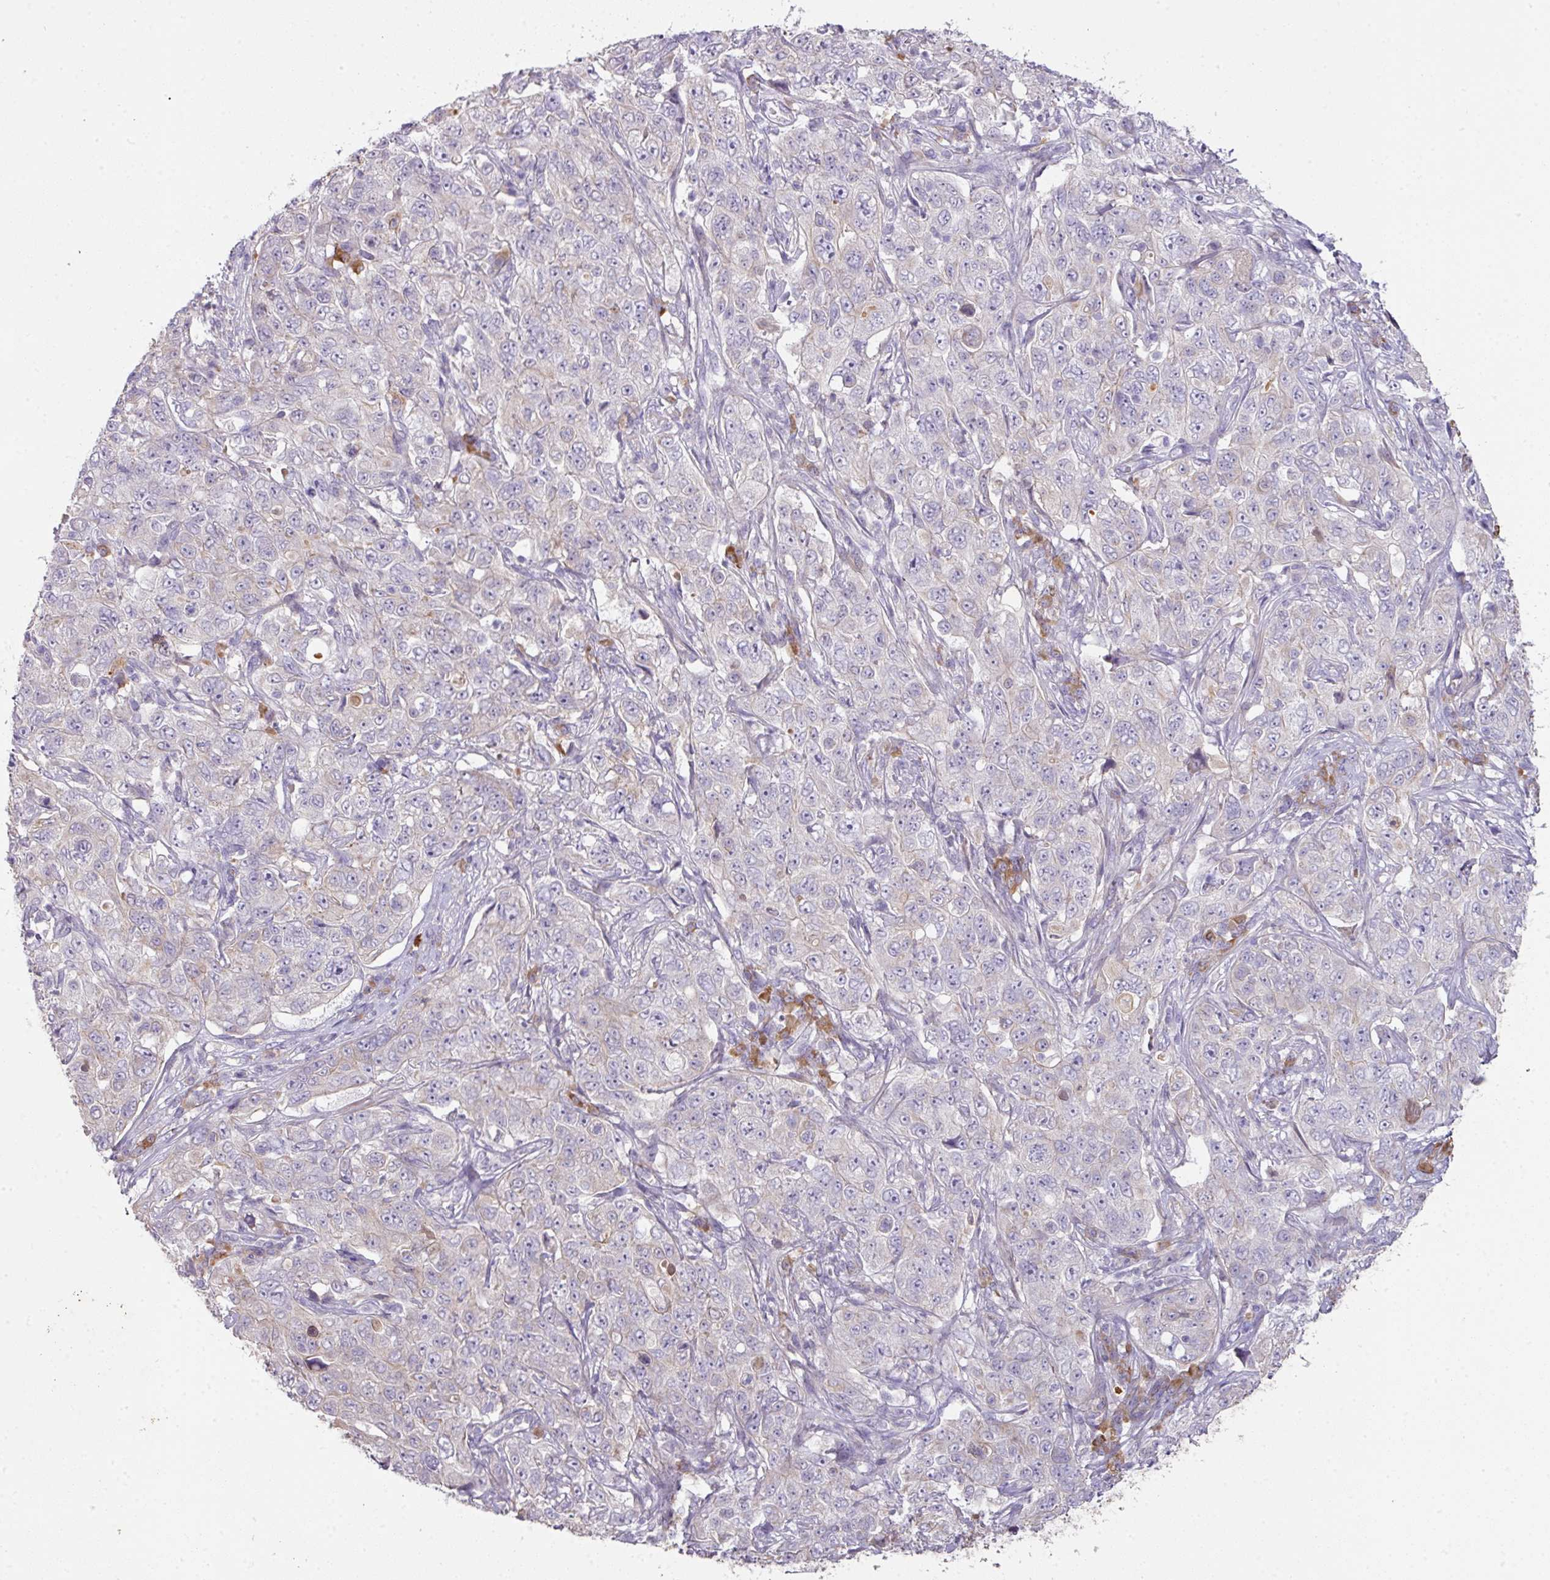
{"staining": {"intensity": "negative", "quantity": "none", "location": "none"}, "tissue": "pancreatic cancer", "cell_type": "Tumor cells", "image_type": "cancer", "snomed": [{"axis": "morphology", "description": "Adenocarcinoma, NOS"}, {"axis": "topography", "description": "Pancreas"}], "caption": "Tumor cells are negative for protein expression in human pancreatic cancer (adenocarcinoma). (Immunohistochemistry, brightfield microscopy, high magnification).", "gene": "ZNF266", "patient": {"sex": "male", "age": 68}}